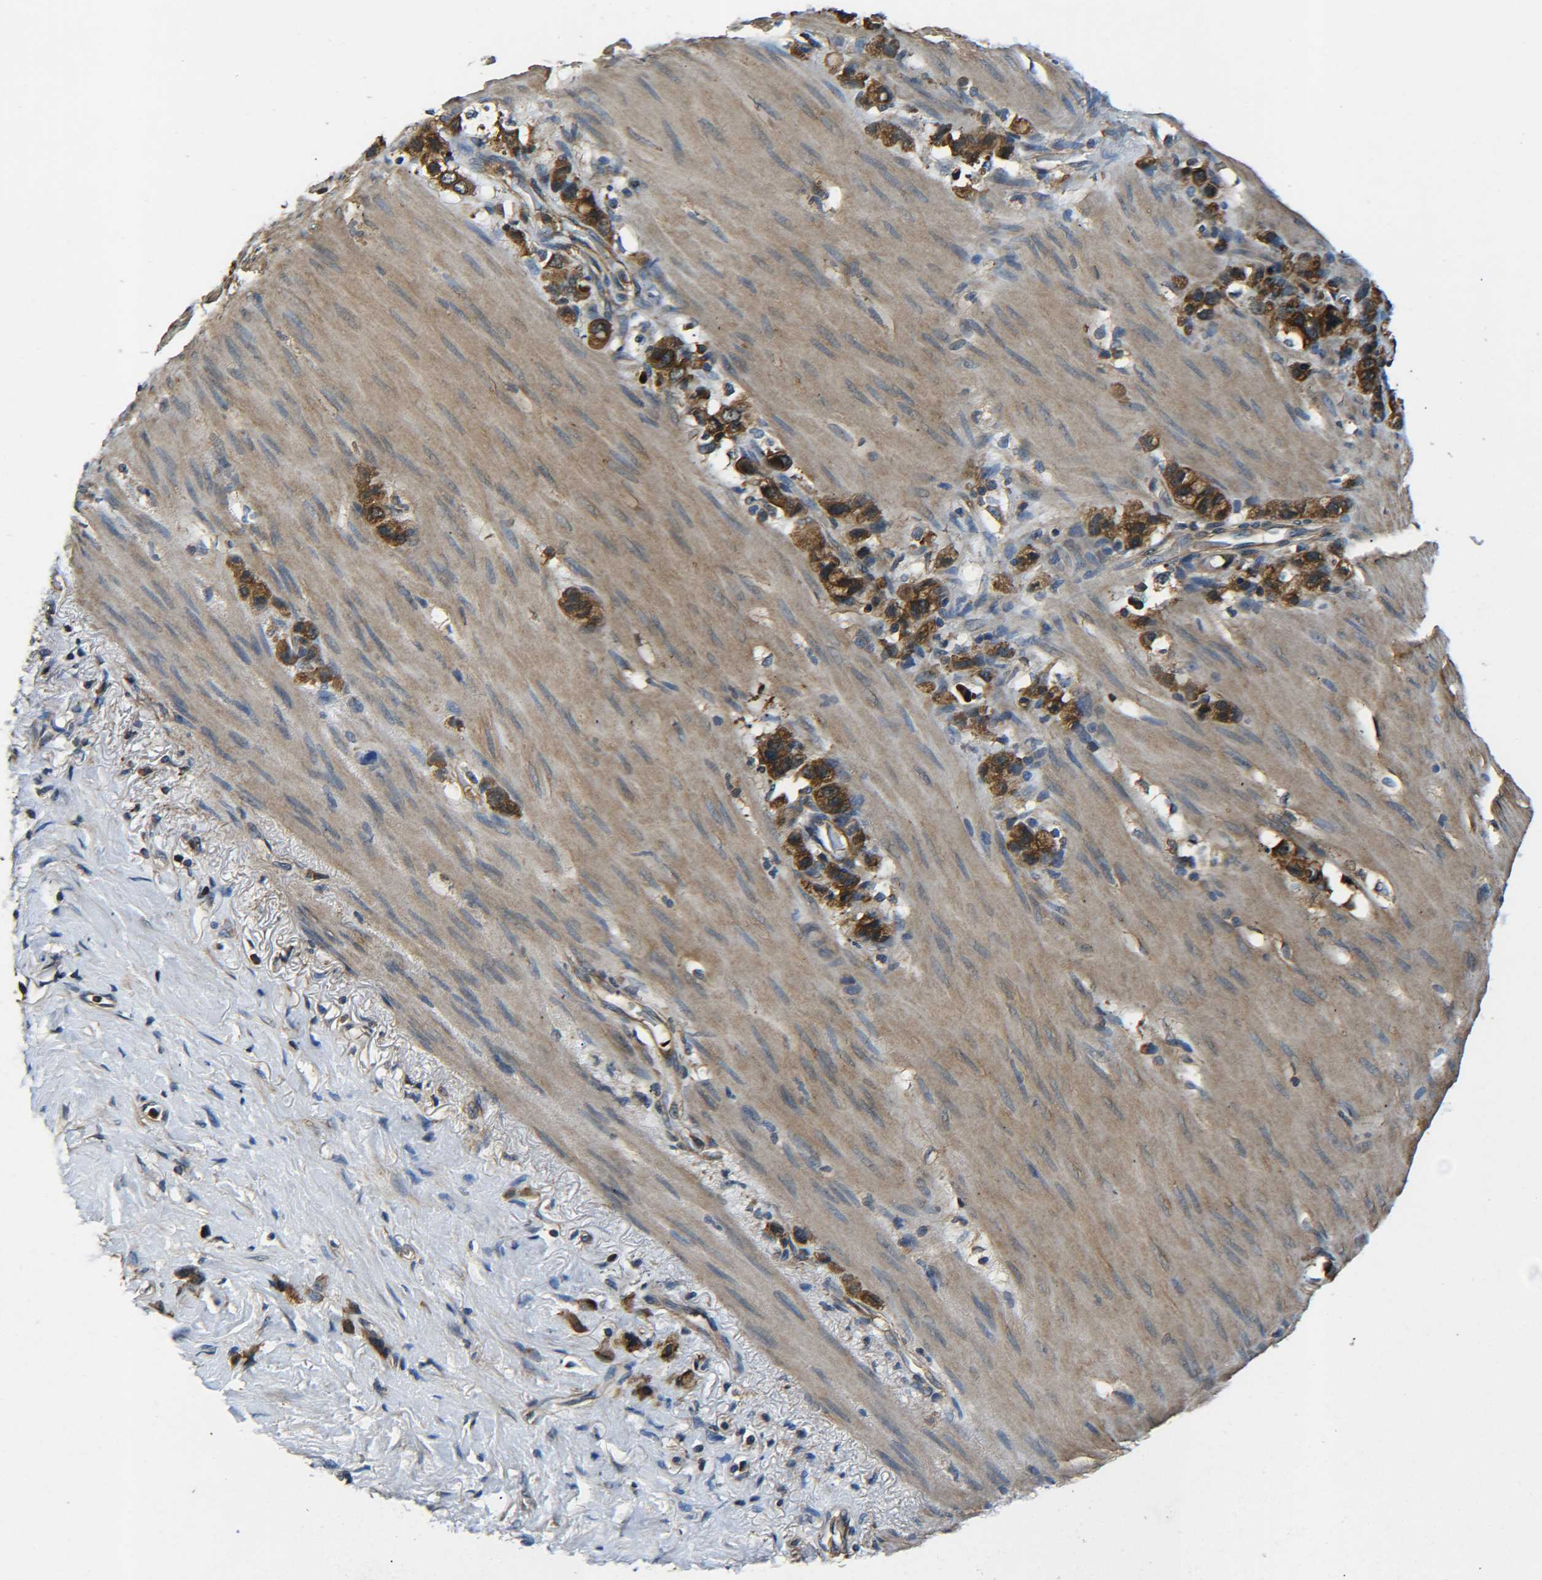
{"staining": {"intensity": "strong", "quantity": ">75%", "location": "cytoplasmic/membranous"}, "tissue": "stomach cancer", "cell_type": "Tumor cells", "image_type": "cancer", "snomed": [{"axis": "morphology", "description": "Normal tissue, NOS"}, {"axis": "morphology", "description": "Adenocarcinoma, NOS"}, {"axis": "morphology", "description": "Adenocarcinoma, High grade"}, {"axis": "topography", "description": "Stomach, upper"}, {"axis": "topography", "description": "Stomach"}], "caption": "IHC histopathology image of neoplastic tissue: stomach cancer stained using IHC displays high levels of strong protein expression localized specifically in the cytoplasmic/membranous of tumor cells, appearing as a cytoplasmic/membranous brown color.", "gene": "PREB", "patient": {"sex": "female", "age": 65}}